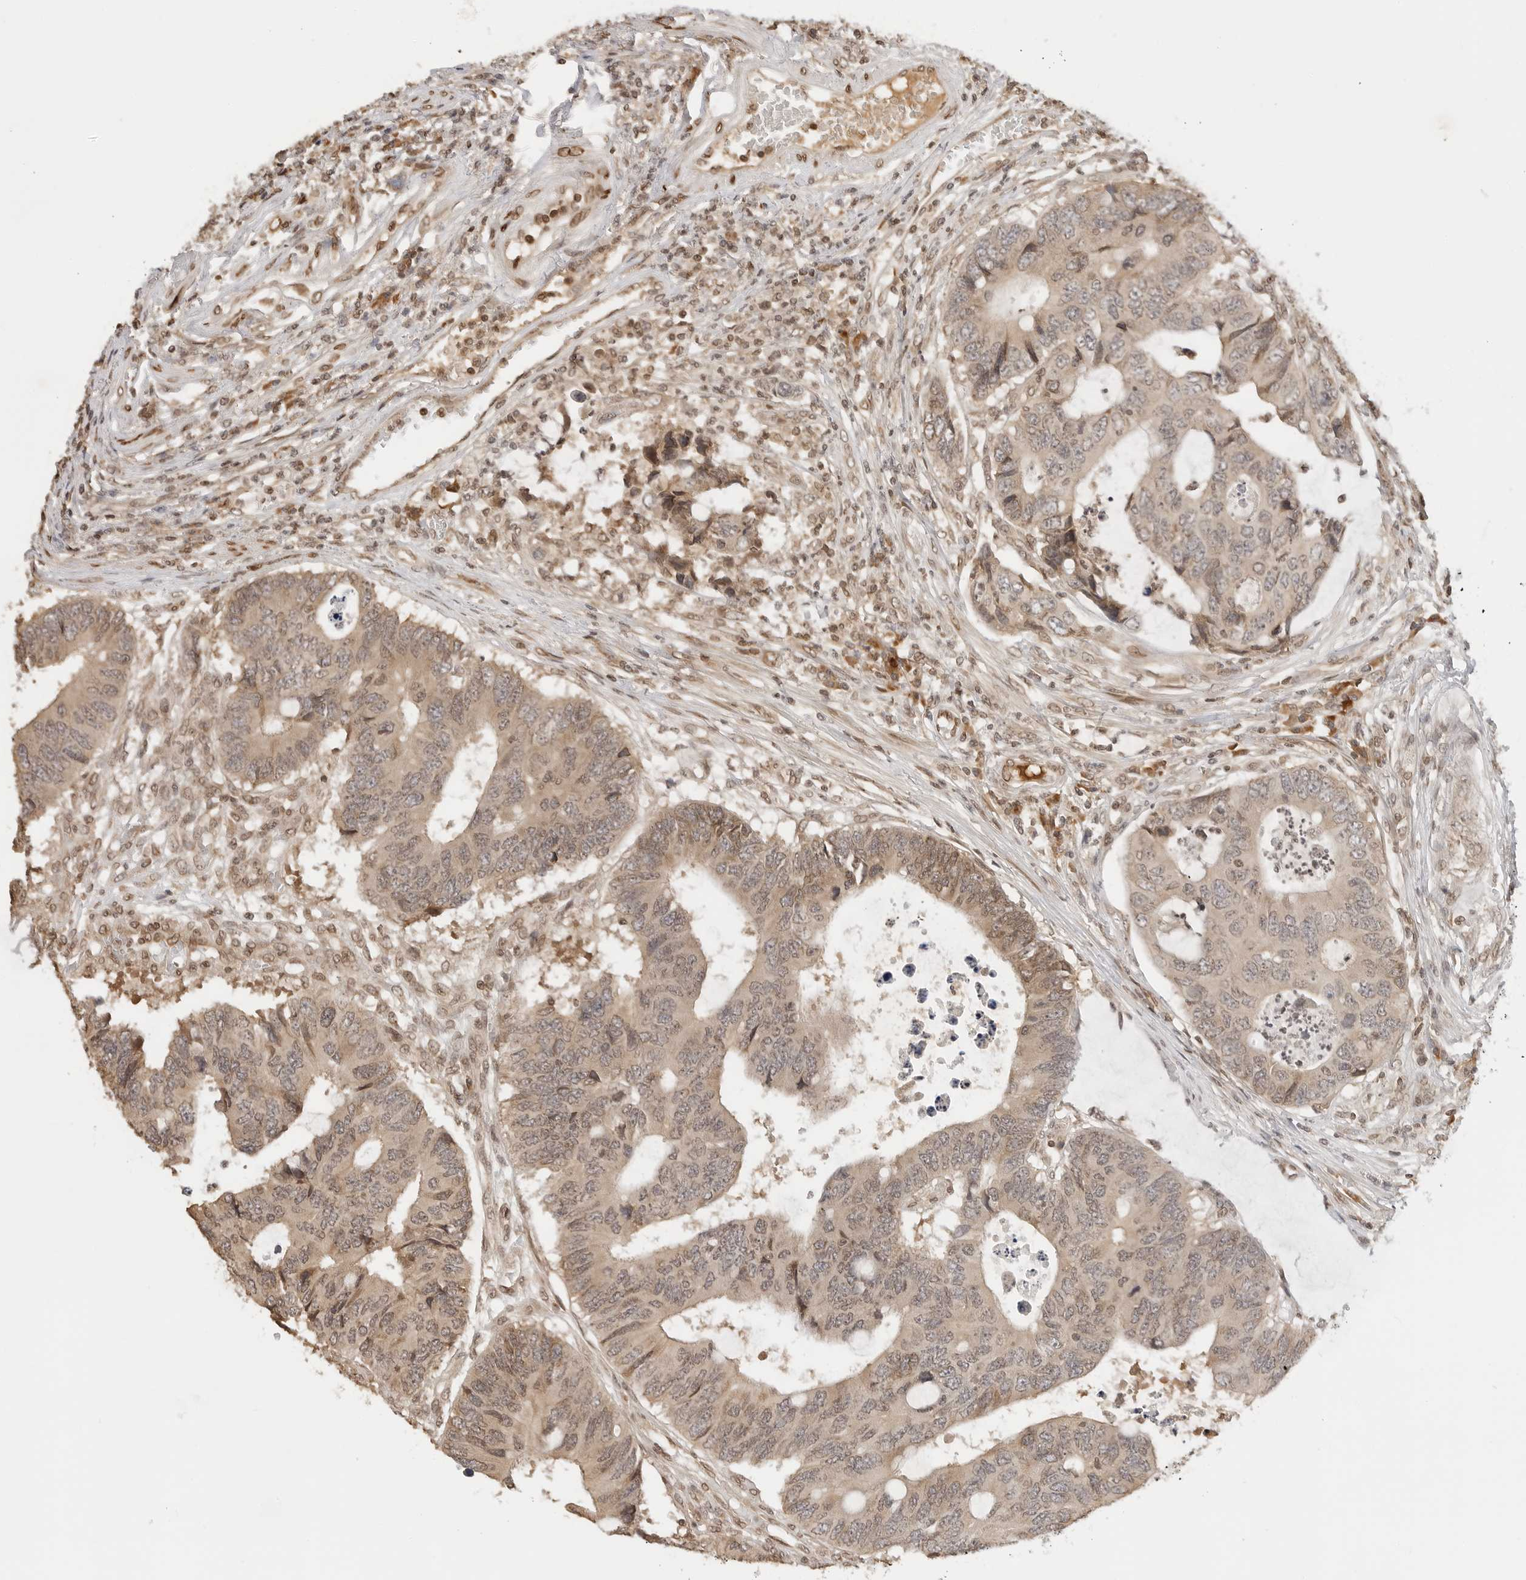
{"staining": {"intensity": "moderate", "quantity": ">75%", "location": "cytoplasmic/membranous,nuclear"}, "tissue": "colorectal cancer", "cell_type": "Tumor cells", "image_type": "cancer", "snomed": [{"axis": "morphology", "description": "Adenocarcinoma, NOS"}, {"axis": "topography", "description": "Rectum"}], "caption": "Protein staining by immunohistochemistry exhibits moderate cytoplasmic/membranous and nuclear positivity in approximately >75% of tumor cells in colorectal adenocarcinoma. (brown staining indicates protein expression, while blue staining denotes nuclei).", "gene": "POLH", "patient": {"sex": "male", "age": 84}}